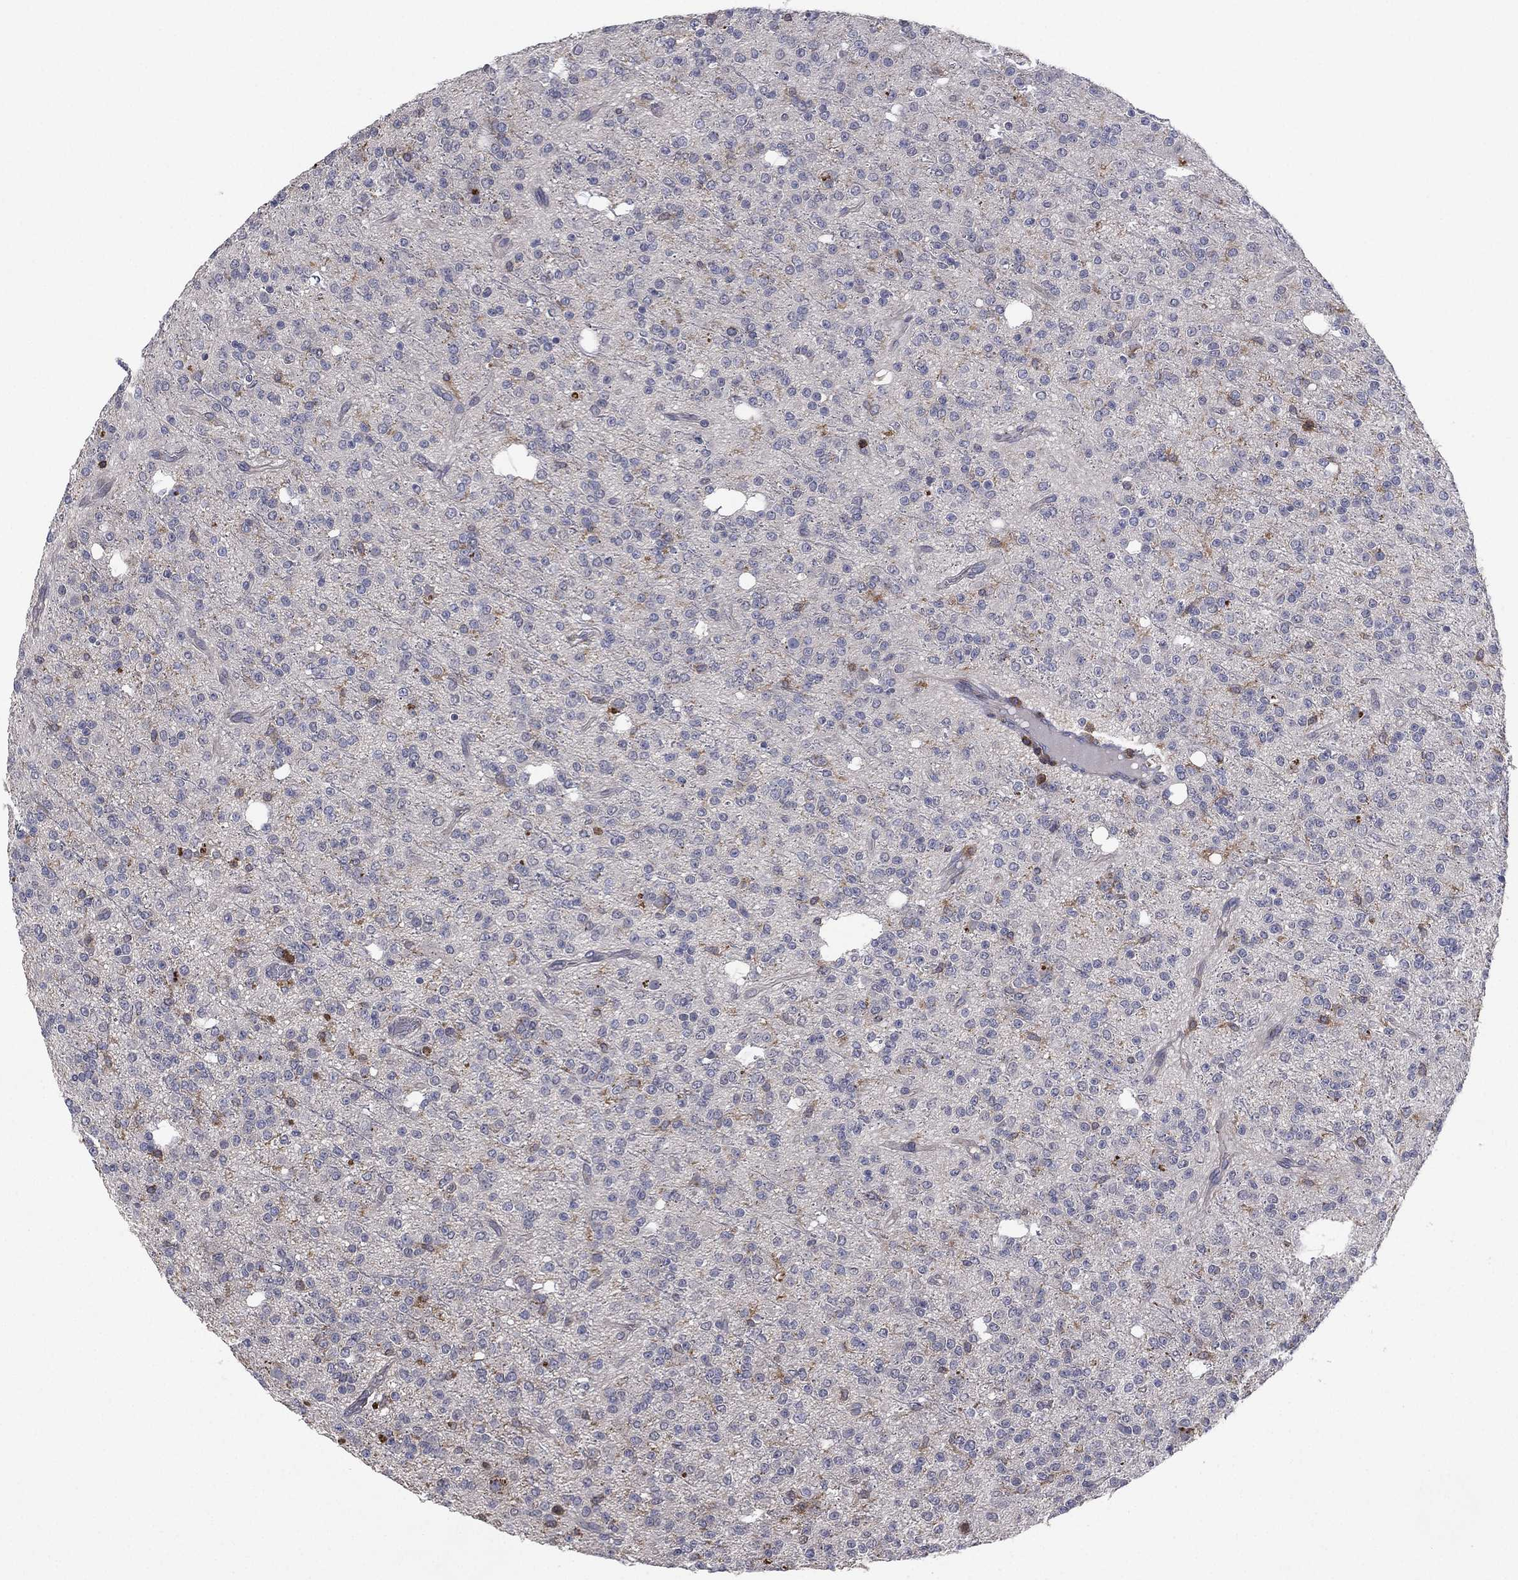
{"staining": {"intensity": "negative", "quantity": "none", "location": "none"}, "tissue": "glioma", "cell_type": "Tumor cells", "image_type": "cancer", "snomed": [{"axis": "morphology", "description": "Glioma, malignant, Low grade"}, {"axis": "topography", "description": "Brain"}], "caption": "Tumor cells are negative for protein expression in human glioma.", "gene": "DOCK8", "patient": {"sex": "male", "age": 27}}